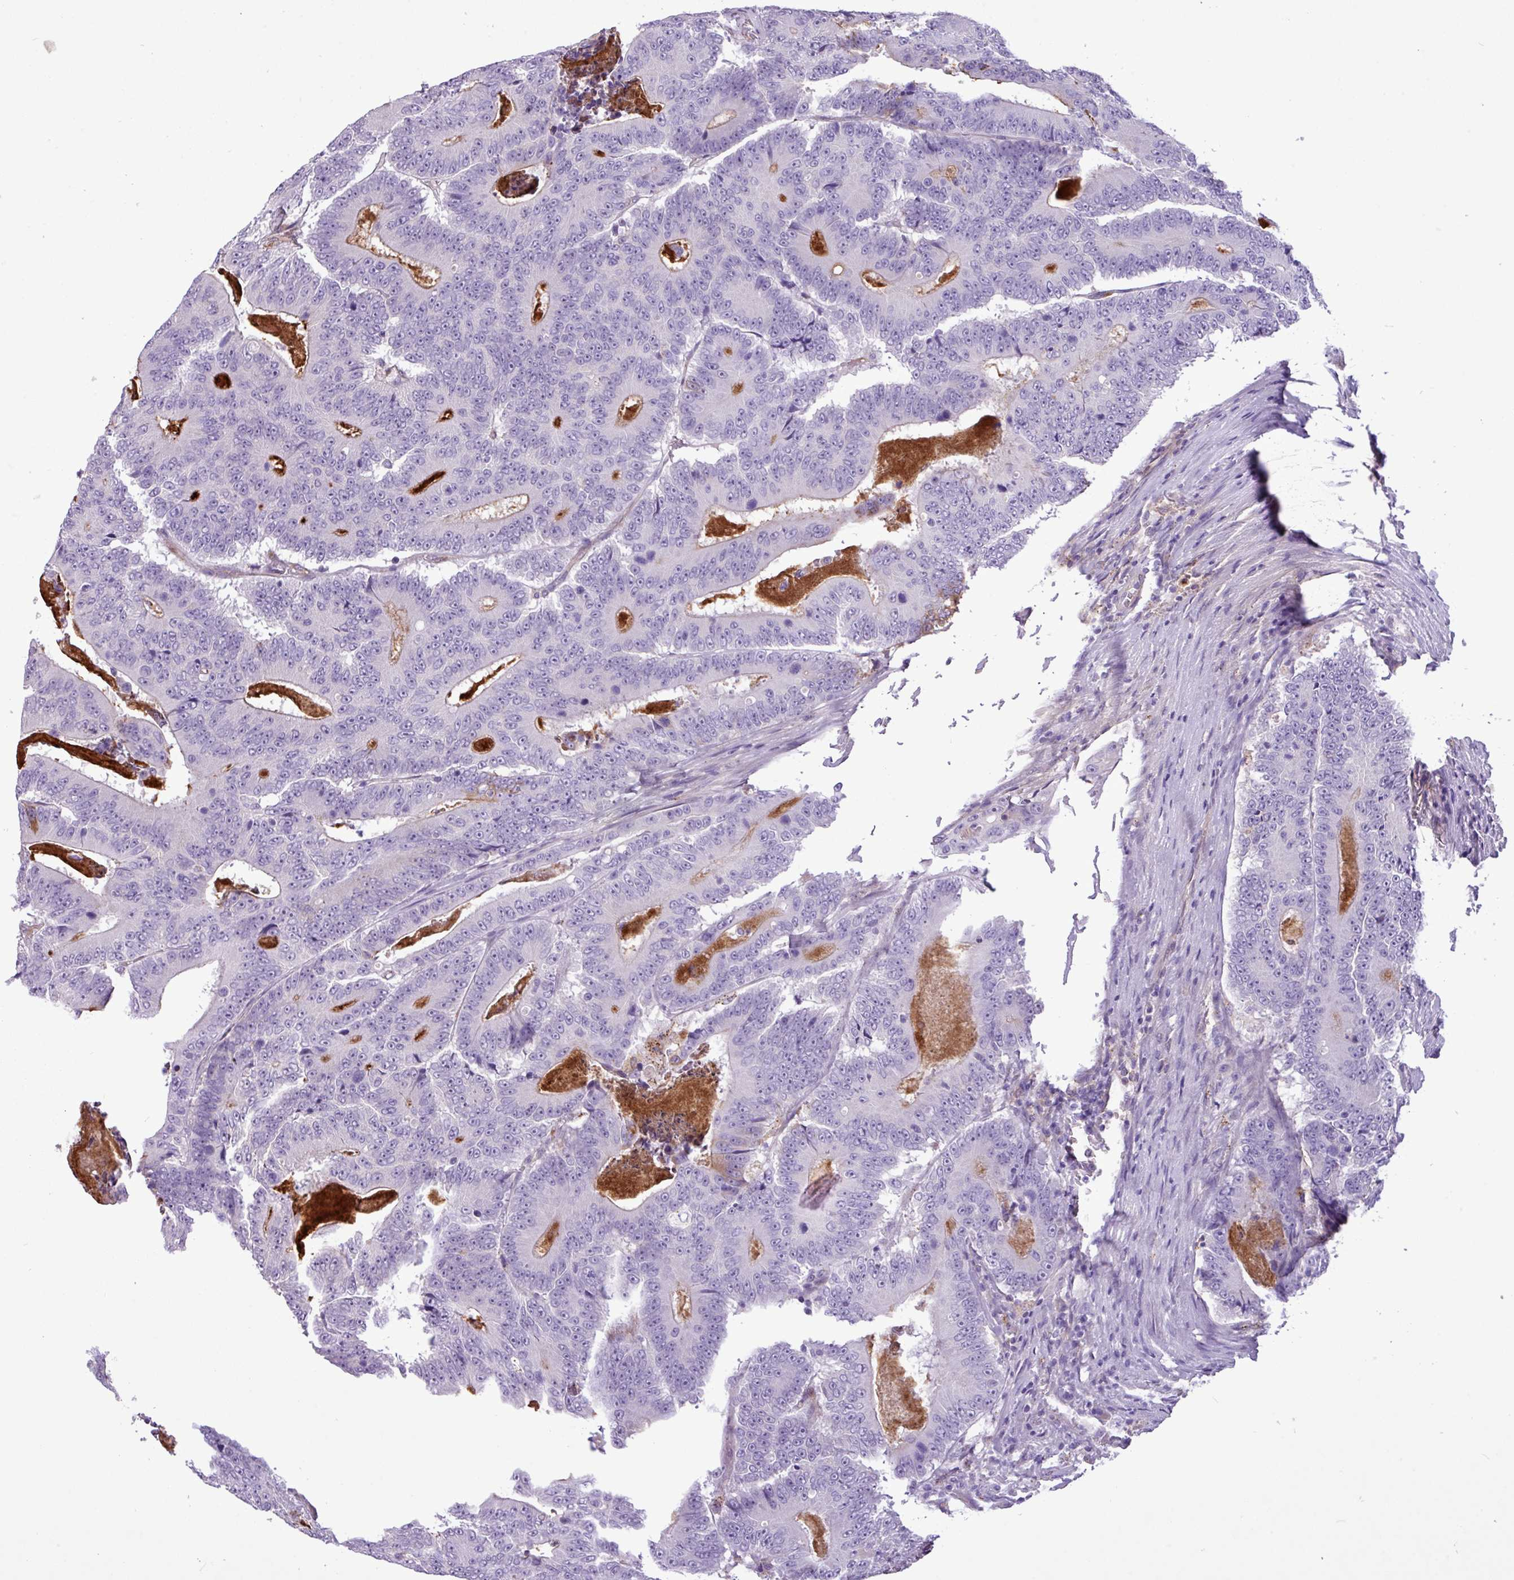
{"staining": {"intensity": "negative", "quantity": "none", "location": "none"}, "tissue": "colorectal cancer", "cell_type": "Tumor cells", "image_type": "cancer", "snomed": [{"axis": "morphology", "description": "Adenocarcinoma, NOS"}, {"axis": "topography", "description": "Colon"}], "caption": "Immunohistochemical staining of human colorectal cancer shows no significant staining in tumor cells.", "gene": "CD248", "patient": {"sex": "male", "age": 83}}